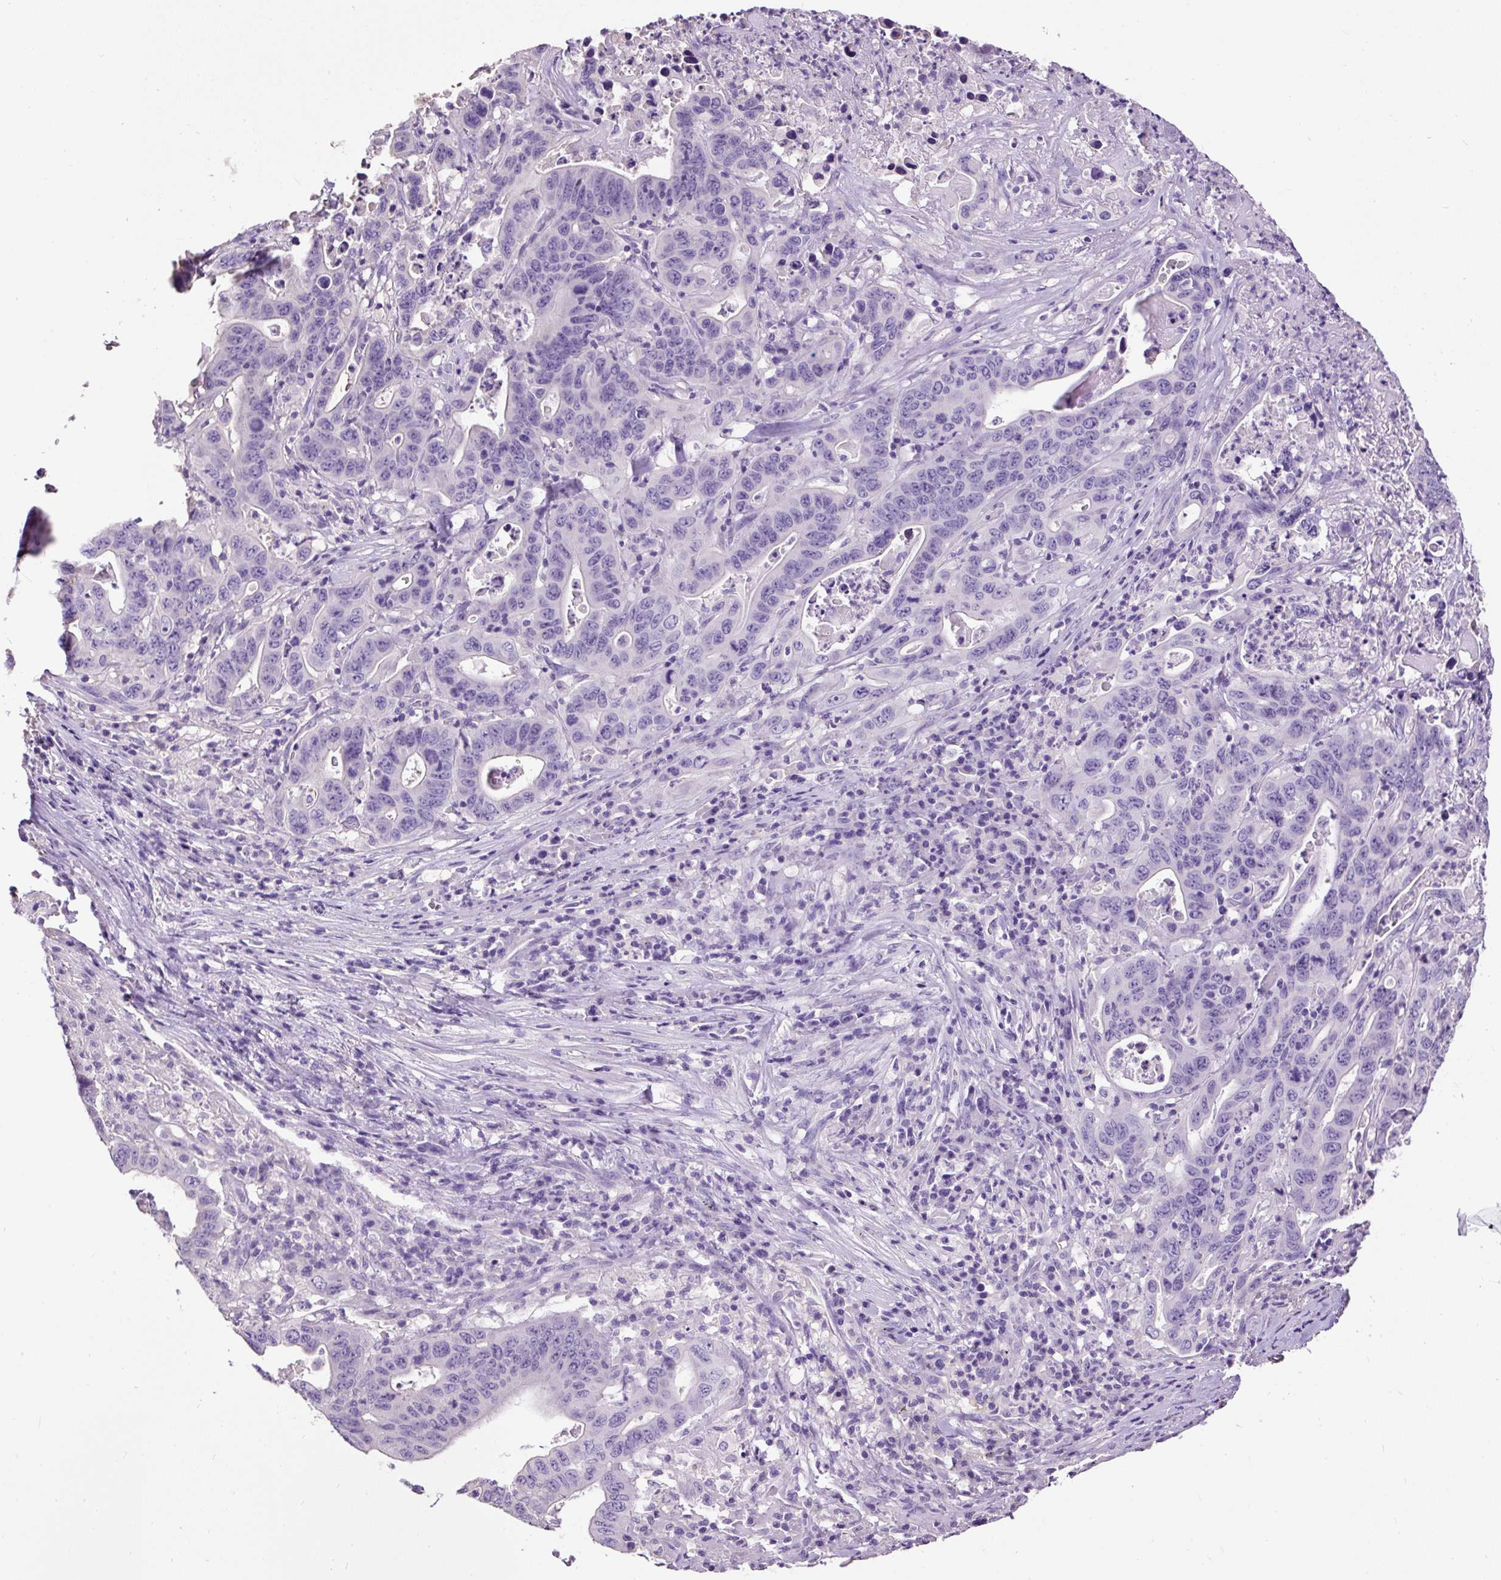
{"staining": {"intensity": "negative", "quantity": "none", "location": "none"}, "tissue": "lung cancer", "cell_type": "Tumor cells", "image_type": "cancer", "snomed": [{"axis": "morphology", "description": "Adenocarcinoma, NOS"}, {"axis": "topography", "description": "Lung"}], "caption": "An immunohistochemistry micrograph of lung adenocarcinoma is shown. There is no staining in tumor cells of lung adenocarcinoma.", "gene": "PDIA2", "patient": {"sex": "female", "age": 60}}